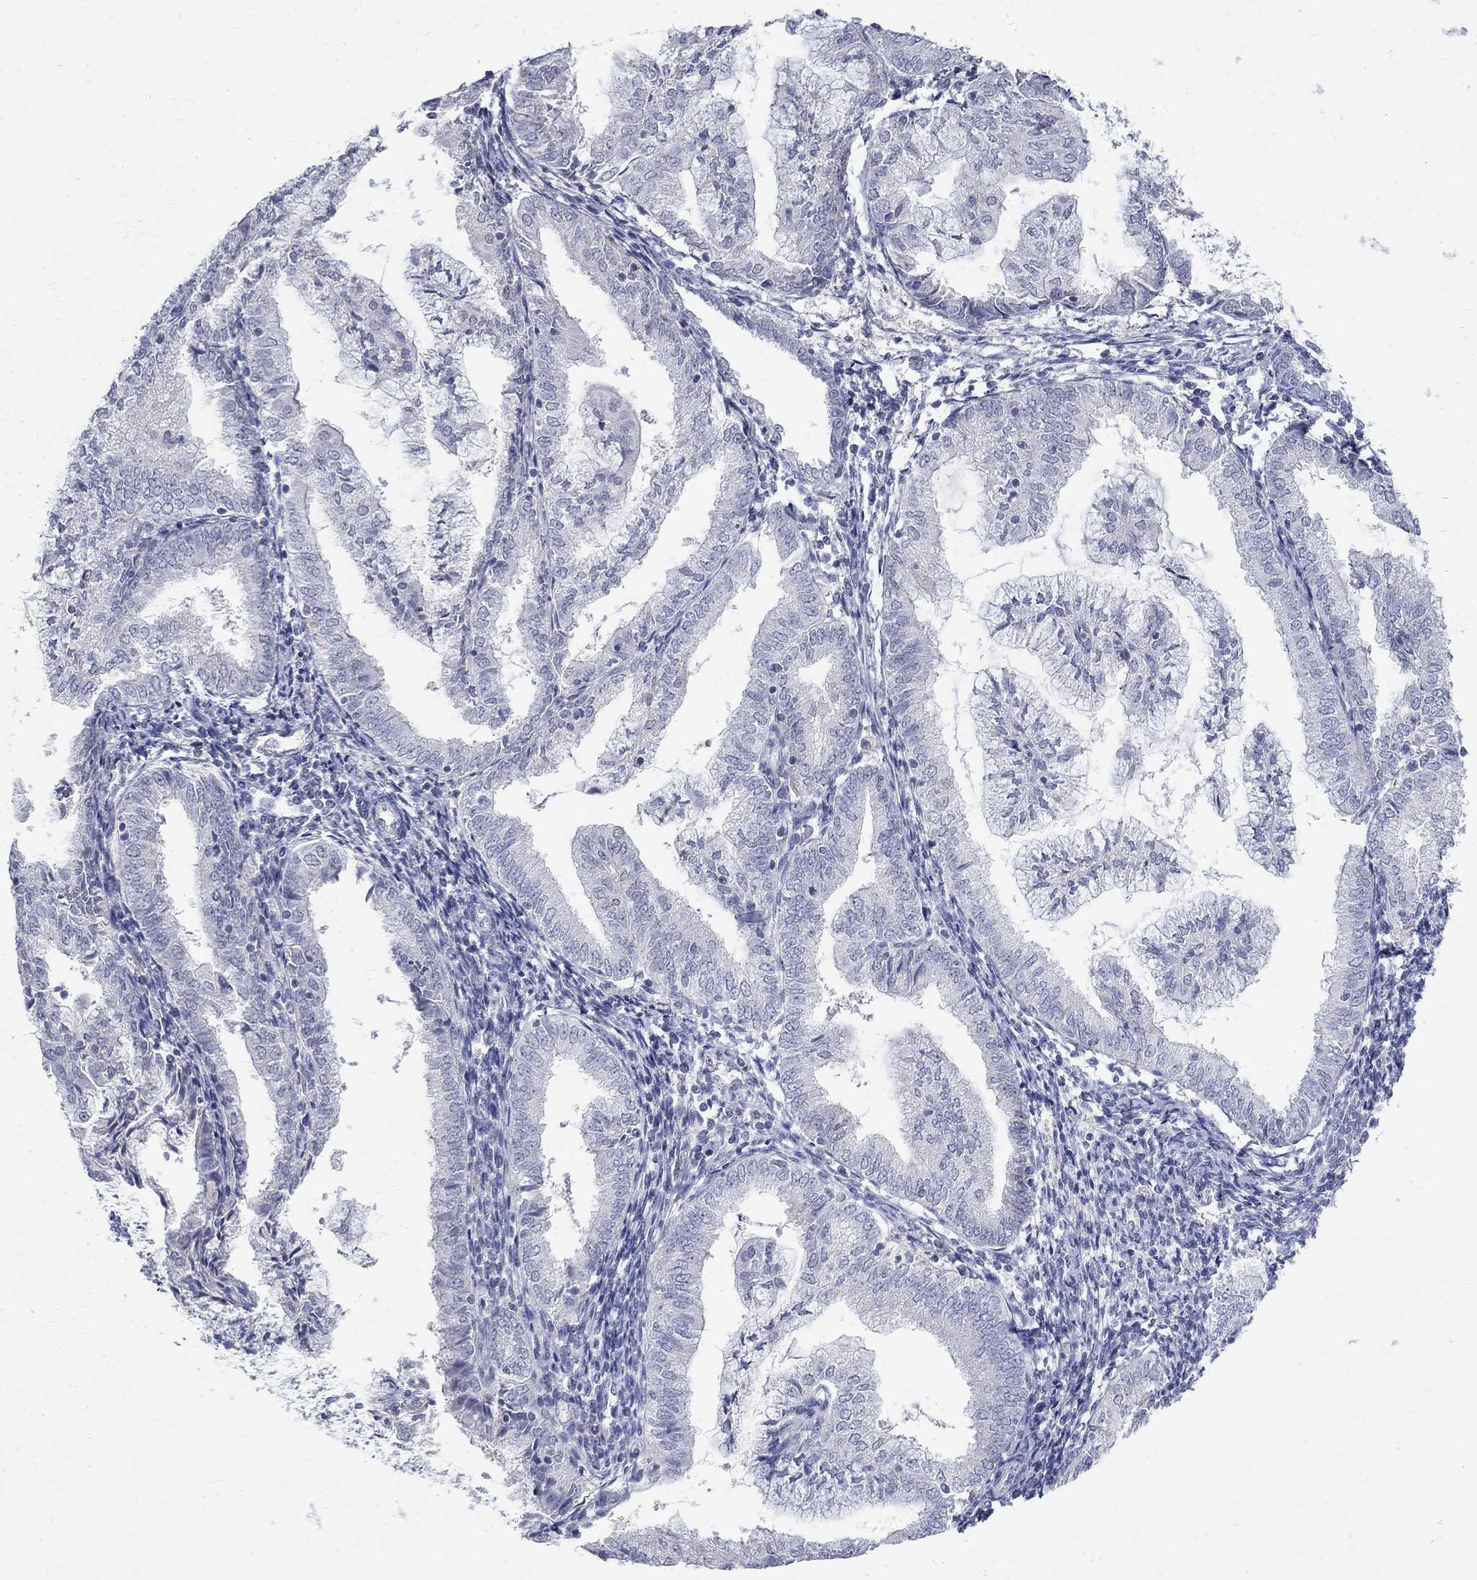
{"staining": {"intensity": "negative", "quantity": "none", "location": "none"}, "tissue": "endometrial cancer", "cell_type": "Tumor cells", "image_type": "cancer", "snomed": [{"axis": "morphology", "description": "Adenocarcinoma, NOS"}, {"axis": "topography", "description": "Endometrium"}], "caption": "Immunohistochemistry photomicrograph of neoplastic tissue: human endometrial cancer (adenocarcinoma) stained with DAB reveals no significant protein positivity in tumor cells.", "gene": "PTH1R", "patient": {"sex": "female", "age": 56}}